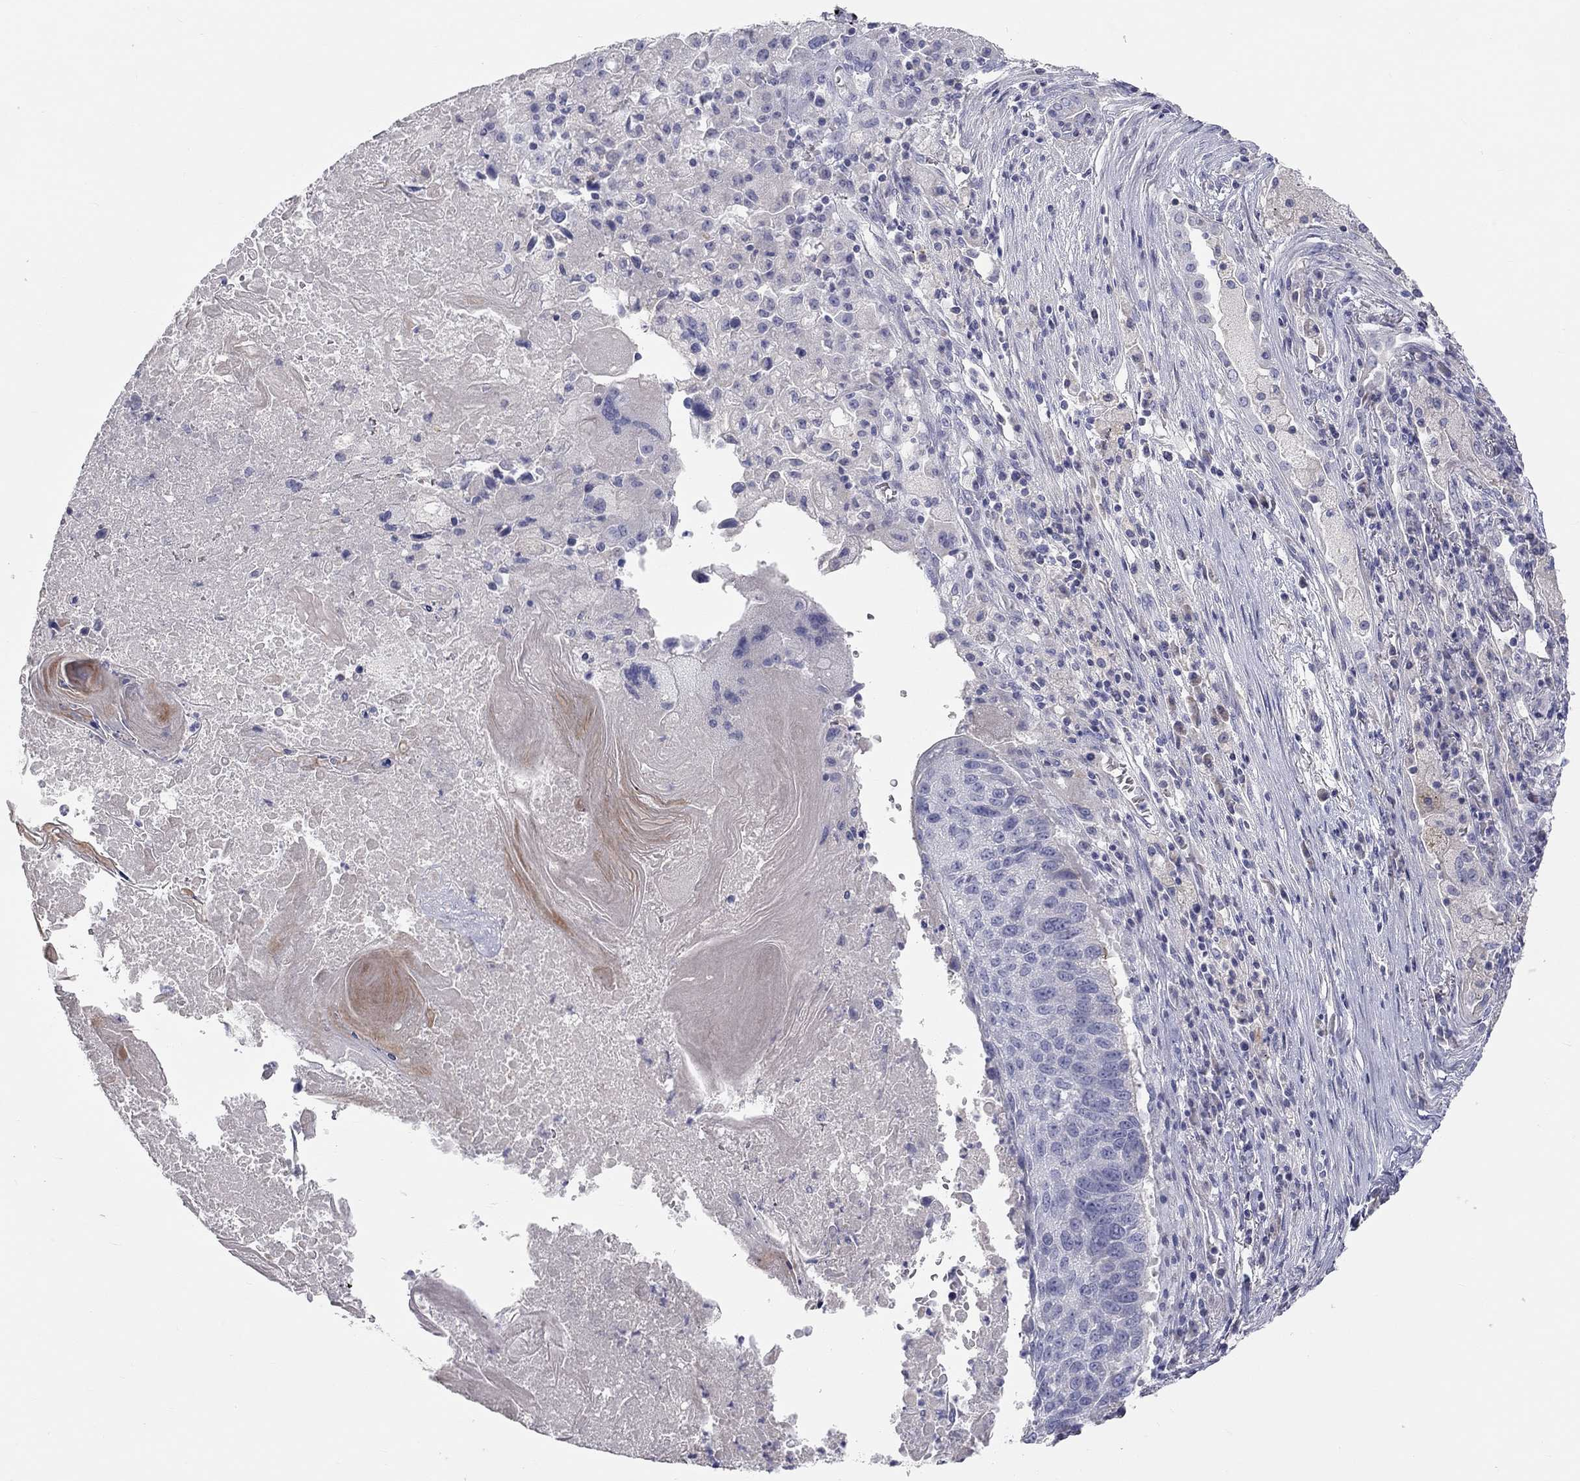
{"staining": {"intensity": "negative", "quantity": "none", "location": "none"}, "tissue": "lung cancer", "cell_type": "Tumor cells", "image_type": "cancer", "snomed": [{"axis": "morphology", "description": "Squamous cell carcinoma, NOS"}, {"axis": "topography", "description": "Lung"}], "caption": "There is no significant staining in tumor cells of lung cancer.", "gene": "ST7L", "patient": {"sex": "male", "age": 73}}